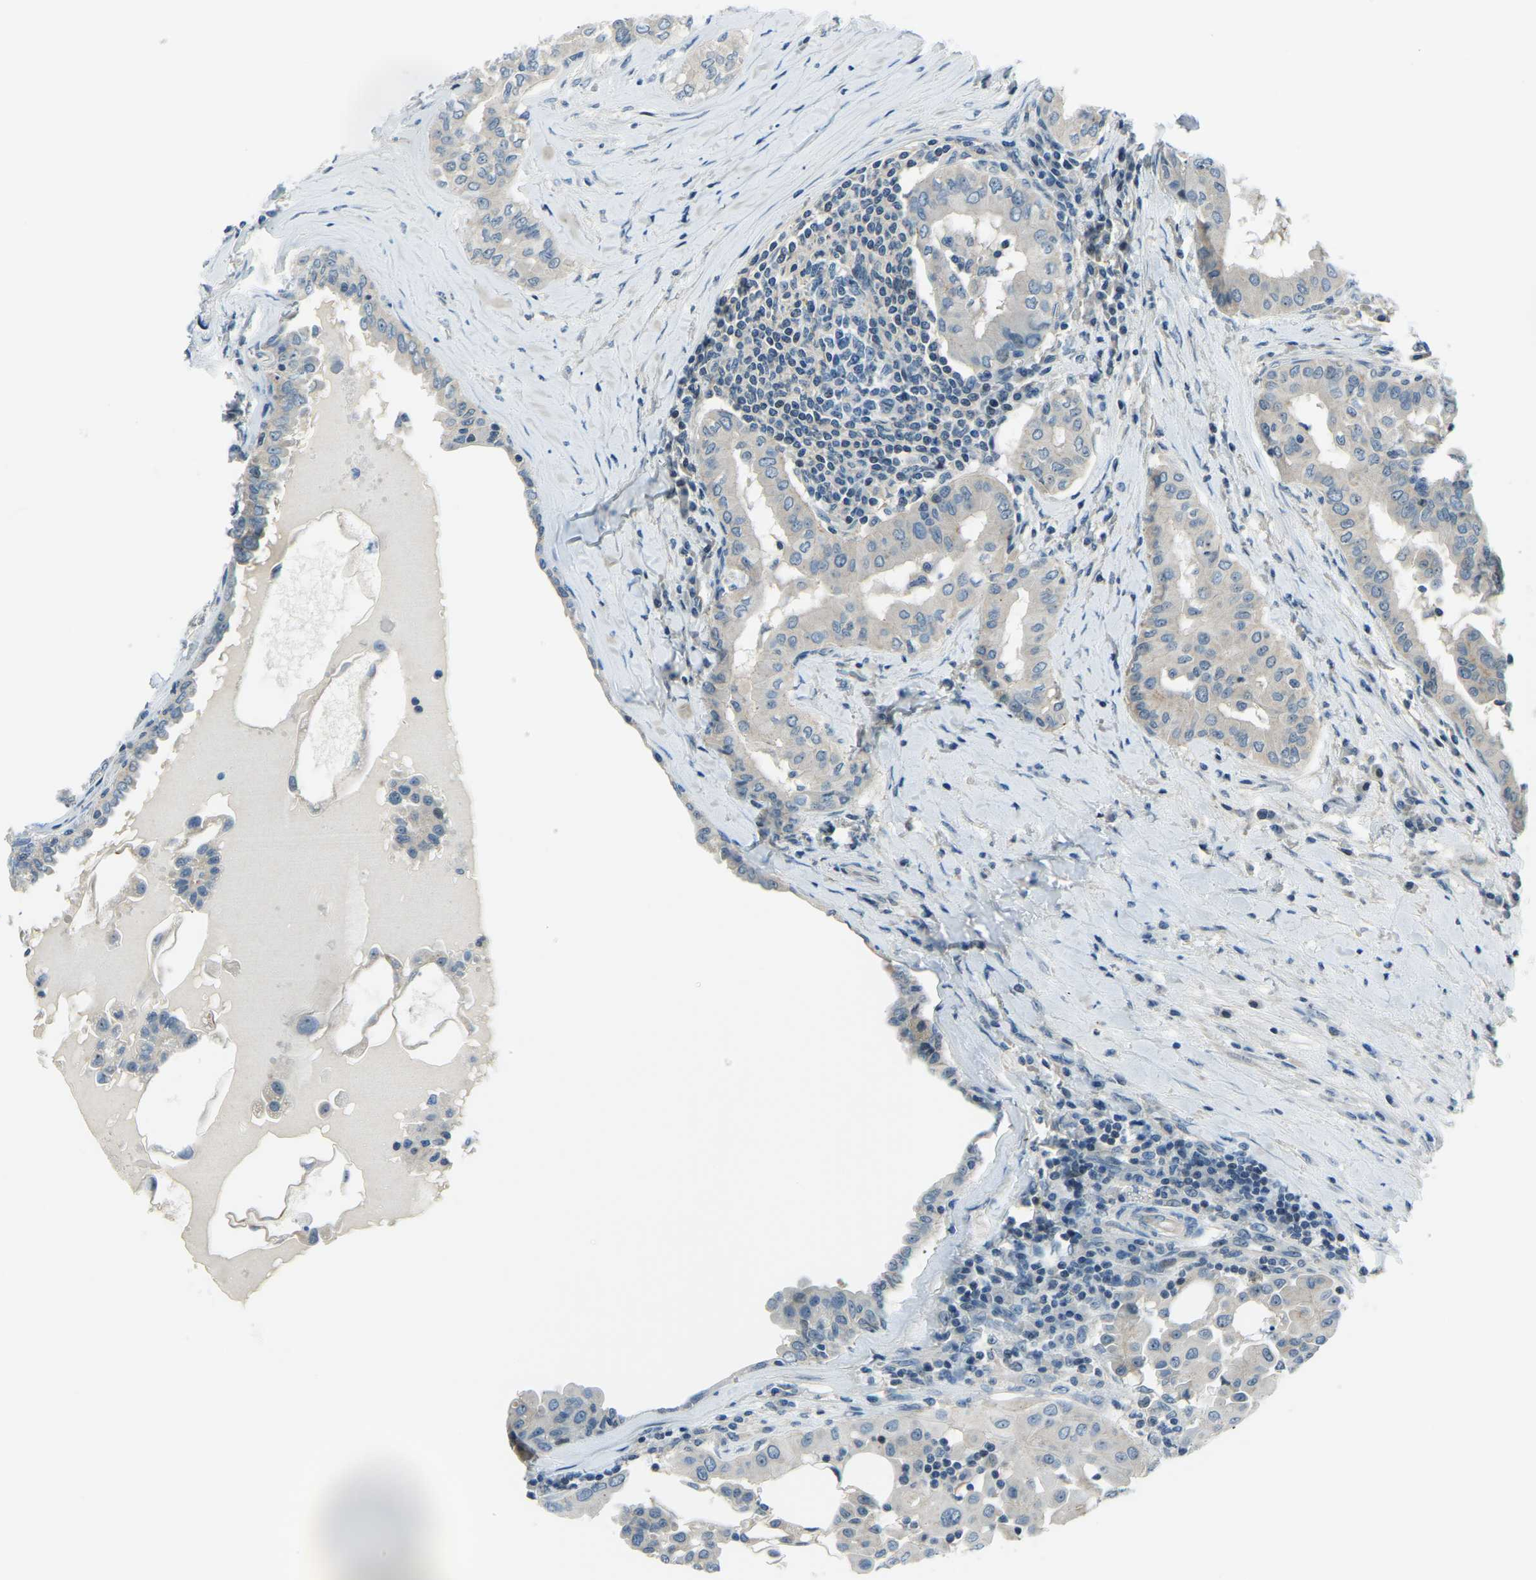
{"staining": {"intensity": "negative", "quantity": "none", "location": "none"}, "tissue": "thyroid cancer", "cell_type": "Tumor cells", "image_type": "cancer", "snomed": [{"axis": "morphology", "description": "Papillary adenocarcinoma, NOS"}, {"axis": "topography", "description": "Thyroid gland"}], "caption": "Thyroid papillary adenocarcinoma was stained to show a protein in brown. There is no significant expression in tumor cells.", "gene": "RRP1", "patient": {"sex": "male", "age": 33}}